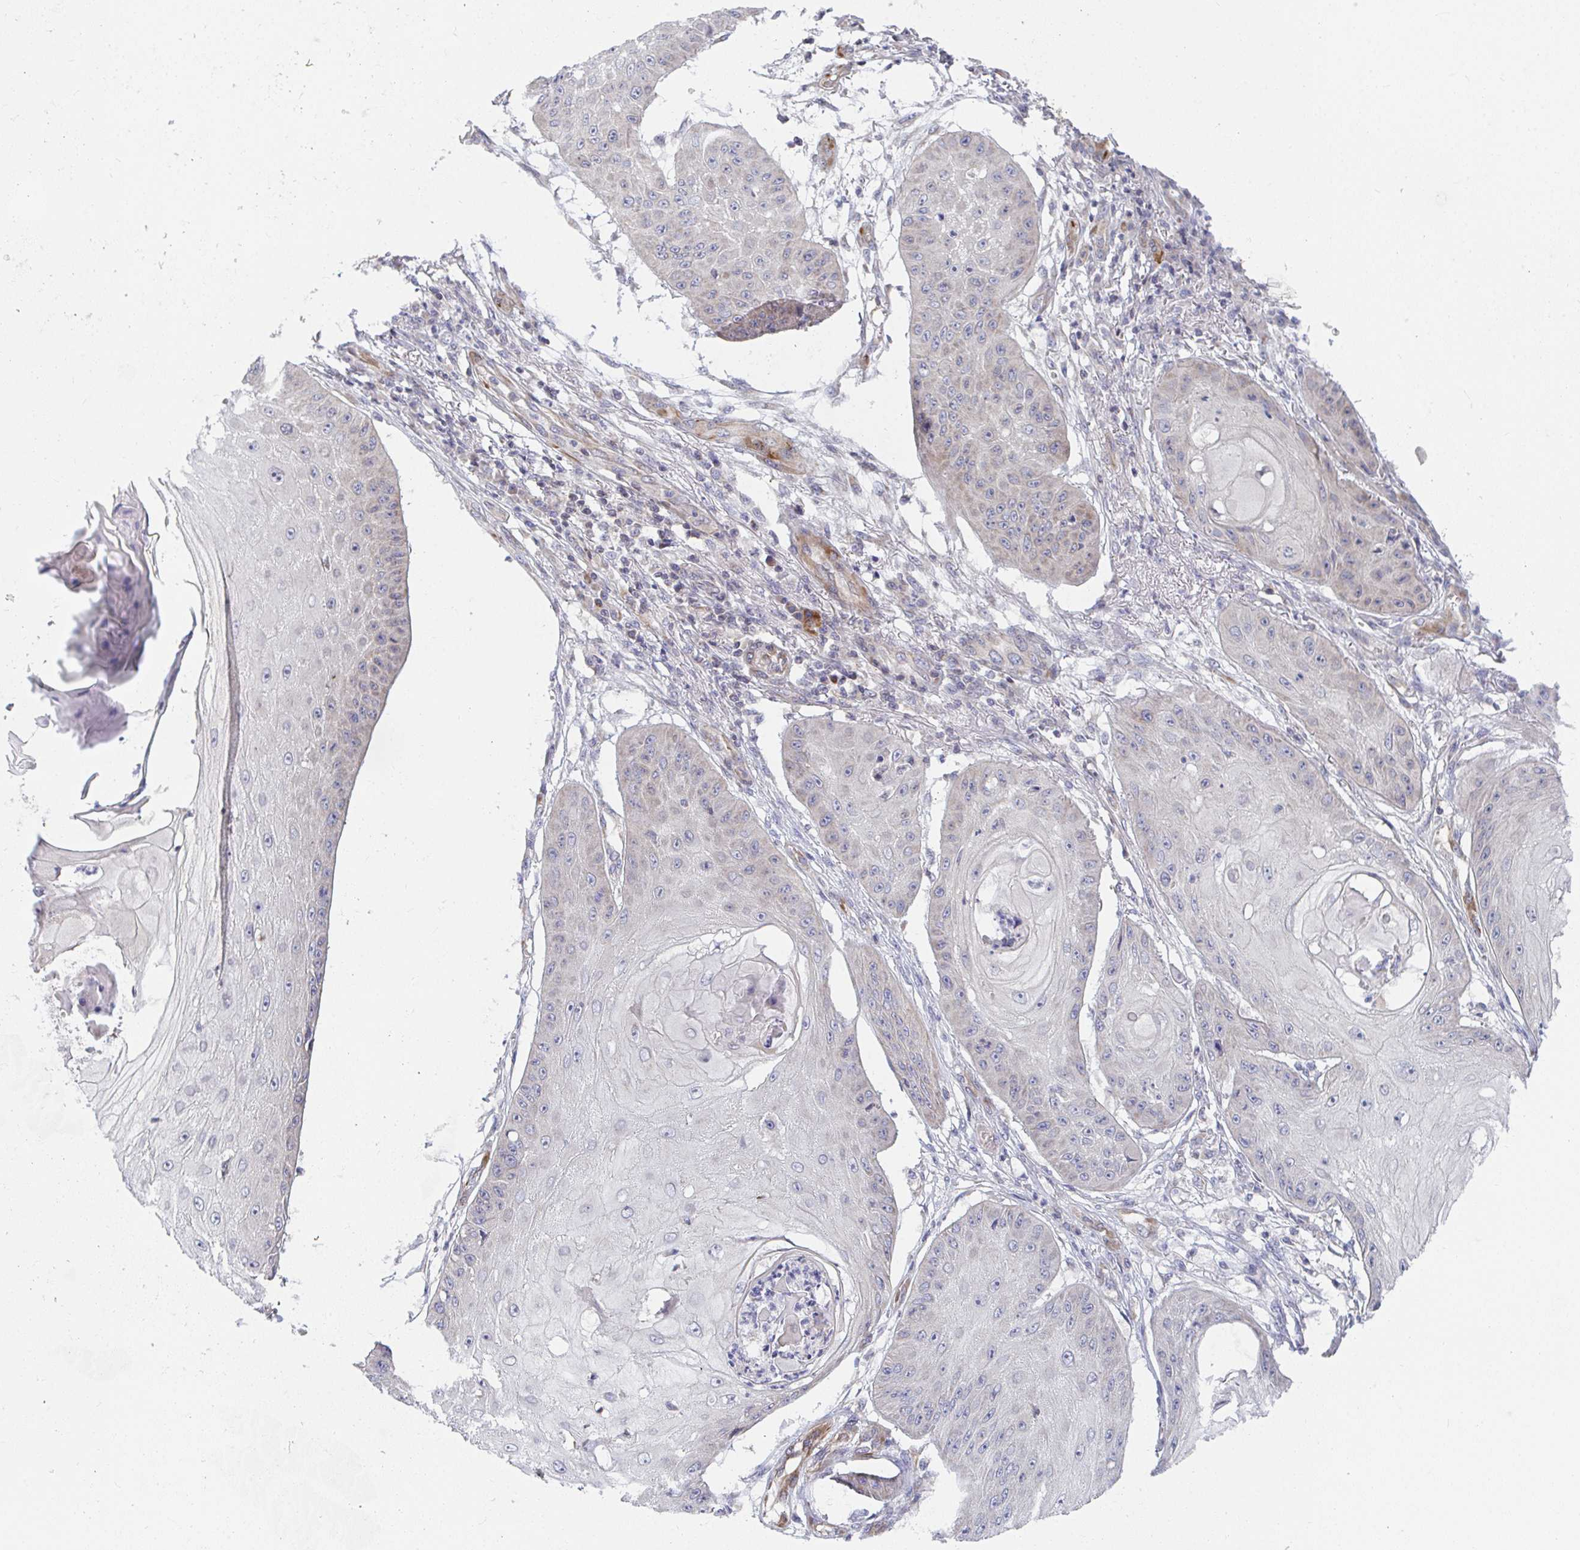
{"staining": {"intensity": "negative", "quantity": "none", "location": "none"}, "tissue": "skin cancer", "cell_type": "Tumor cells", "image_type": "cancer", "snomed": [{"axis": "morphology", "description": "Squamous cell carcinoma, NOS"}, {"axis": "topography", "description": "Skin"}], "caption": "Immunohistochemistry of human skin cancer (squamous cell carcinoma) reveals no staining in tumor cells. The staining was performed using DAB (3,3'-diaminobenzidine) to visualize the protein expression in brown, while the nuclei were stained in blue with hematoxylin (Magnification: 20x).", "gene": "EIF1AD", "patient": {"sex": "male", "age": 70}}